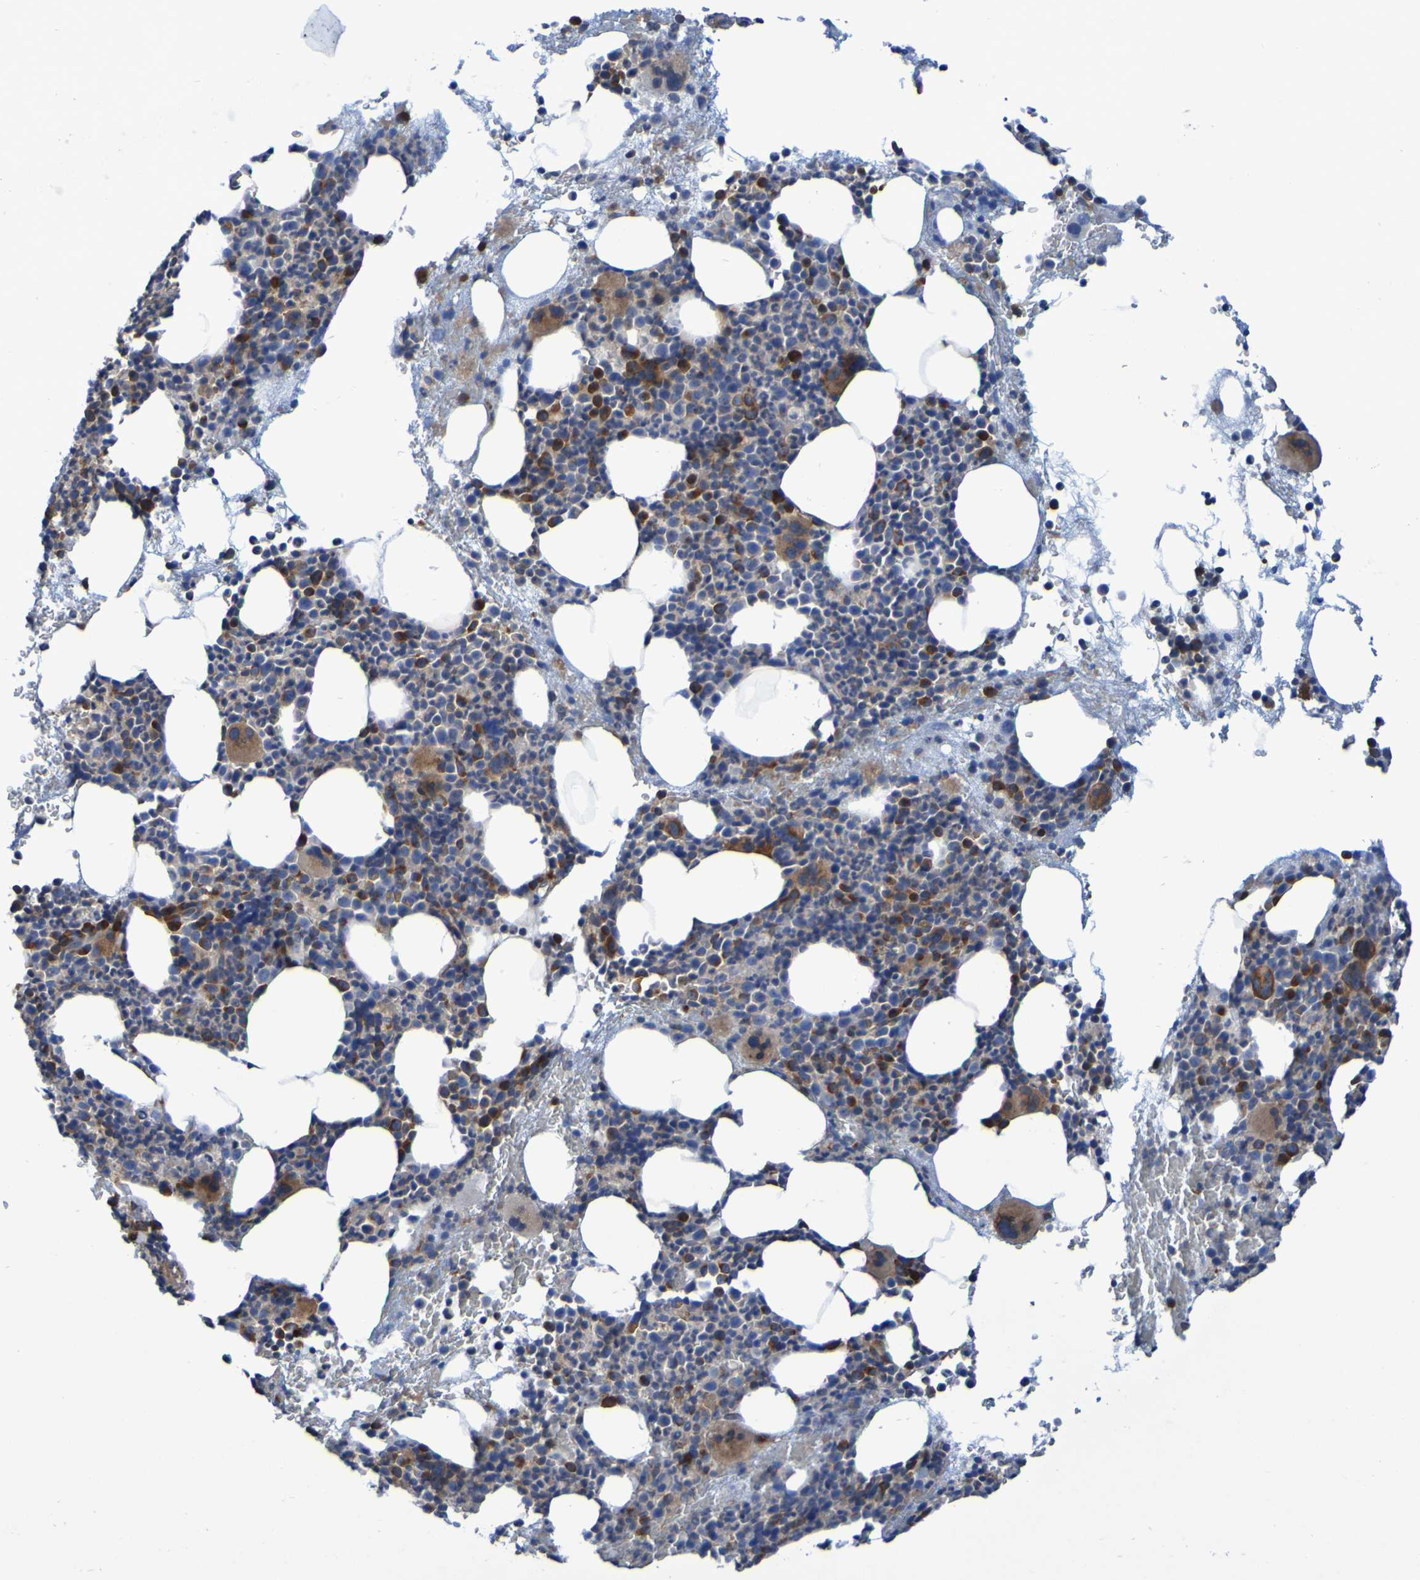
{"staining": {"intensity": "strong", "quantity": "25%-75%", "location": "cytoplasmic/membranous"}, "tissue": "bone marrow", "cell_type": "Hematopoietic cells", "image_type": "normal", "snomed": [{"axis": "morphology", "description": "Normal tissue, NOS"}, {"axis": "morphology", "description": "Inflammation, NOS"}, {"axis": "topography", "description": "Bone marrow"}], "caption": "A high amount of strong cytoplasmic/membranous expression is seen in about 25%-75% of hematopoietic cells in unremarkable bone marrow.", "gene": "FKBP3", "patient": {"sex": "male", "age": 73}}